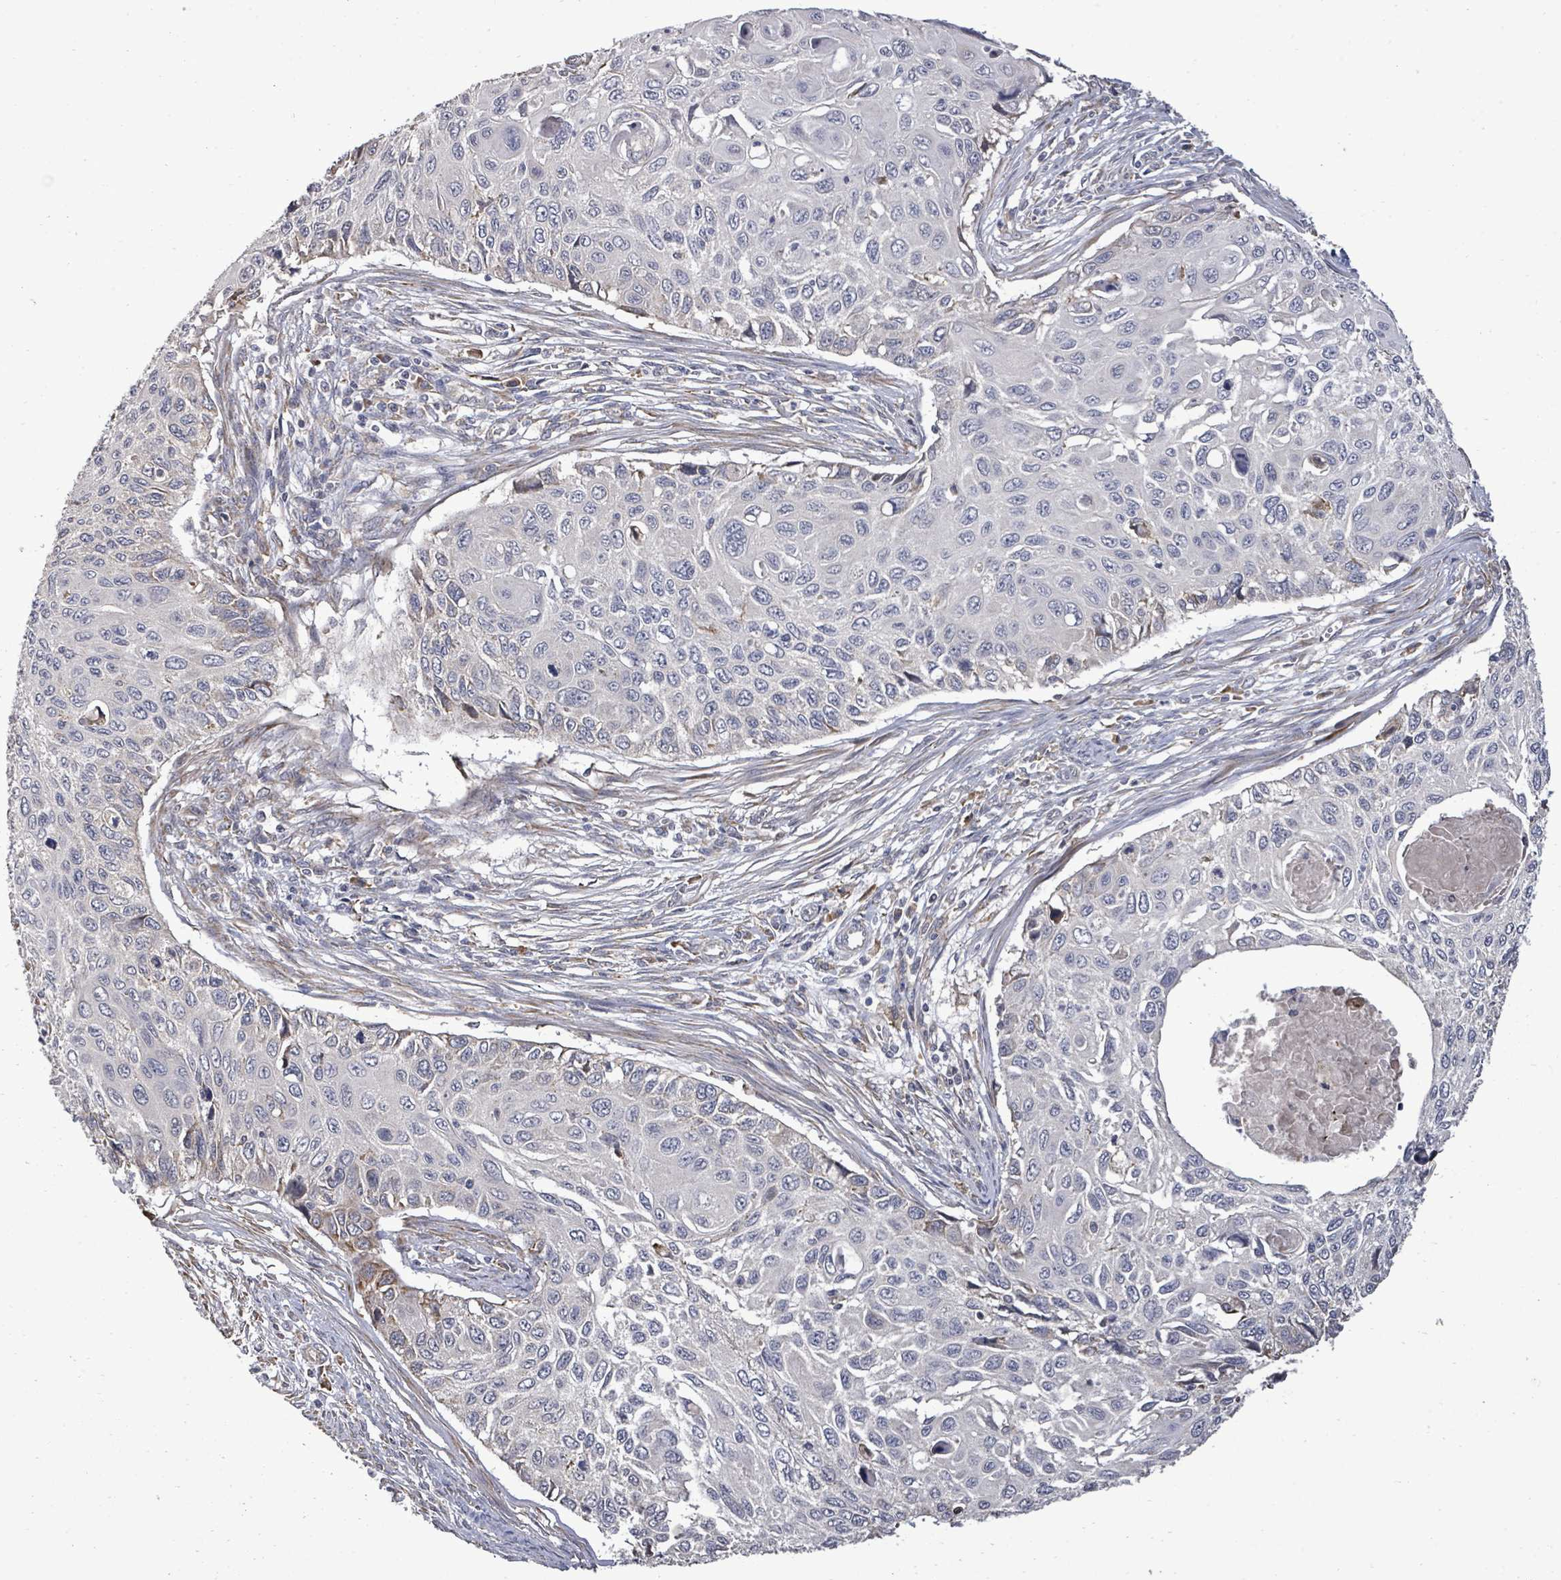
{"staining": {"intensity": "negative", "quantity": "none", "location": "none"}, "tissue": "cervical cancer", "cell_type": "Tumor cells", "image_type": "cancer", "snomed": [{"axis": "morphology", "description": "Squamous cell carcinoma, NOS"}, {"axis": "topography", "description": "Cervix"}], "caption": "An immunohistochemistry photomicrograph of cervical squamous cell carcinoma is shown. There is no staining in tumor cells of cervical squamous cell carcinoma.", "gene": "POMGNT2", "patient": {"sex": "female", "age": 70}}